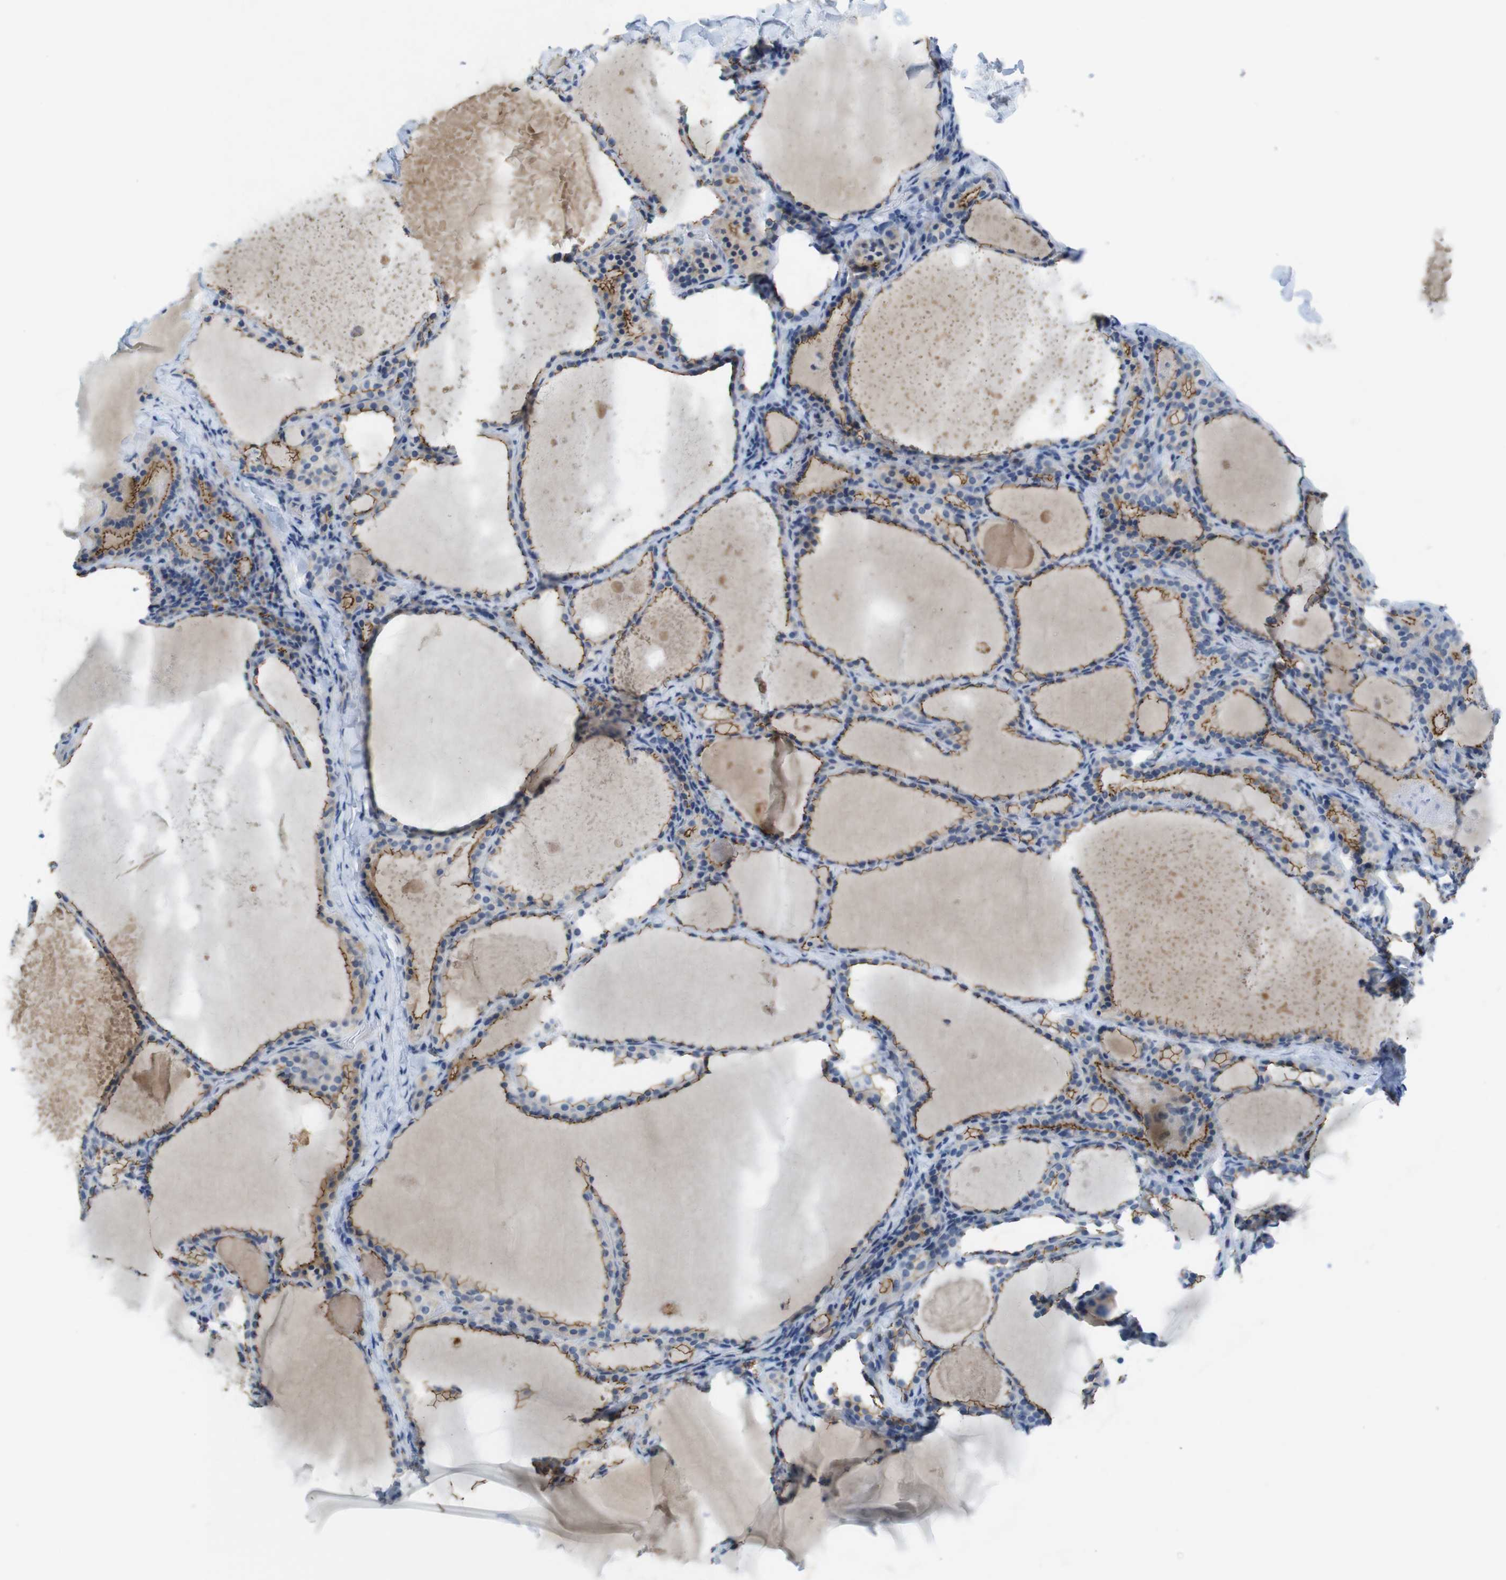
{"staining": {"intensity": "moderate", "quantity": "25%-75%", "location": "cytoplasmic/membranous"}, "tissue": "thyroid cancer", "cell_type": "Tumor cells", "image_type": "cancer", "snomed": [{"axis": "morphology", "description": "Papillary adenocarcinoma, NOS"}, {"axis": "topography", "description": "Thyroid gland"}], "caption": "Protein staining of thyroid papillary adenocarcinoma tissue exhibits moderate cytoplasmic/membranous positivity in approximately 25%-75% of tumor cells.", "gene": "TJP3", "patient": {"sex": "female", "age": 42}}